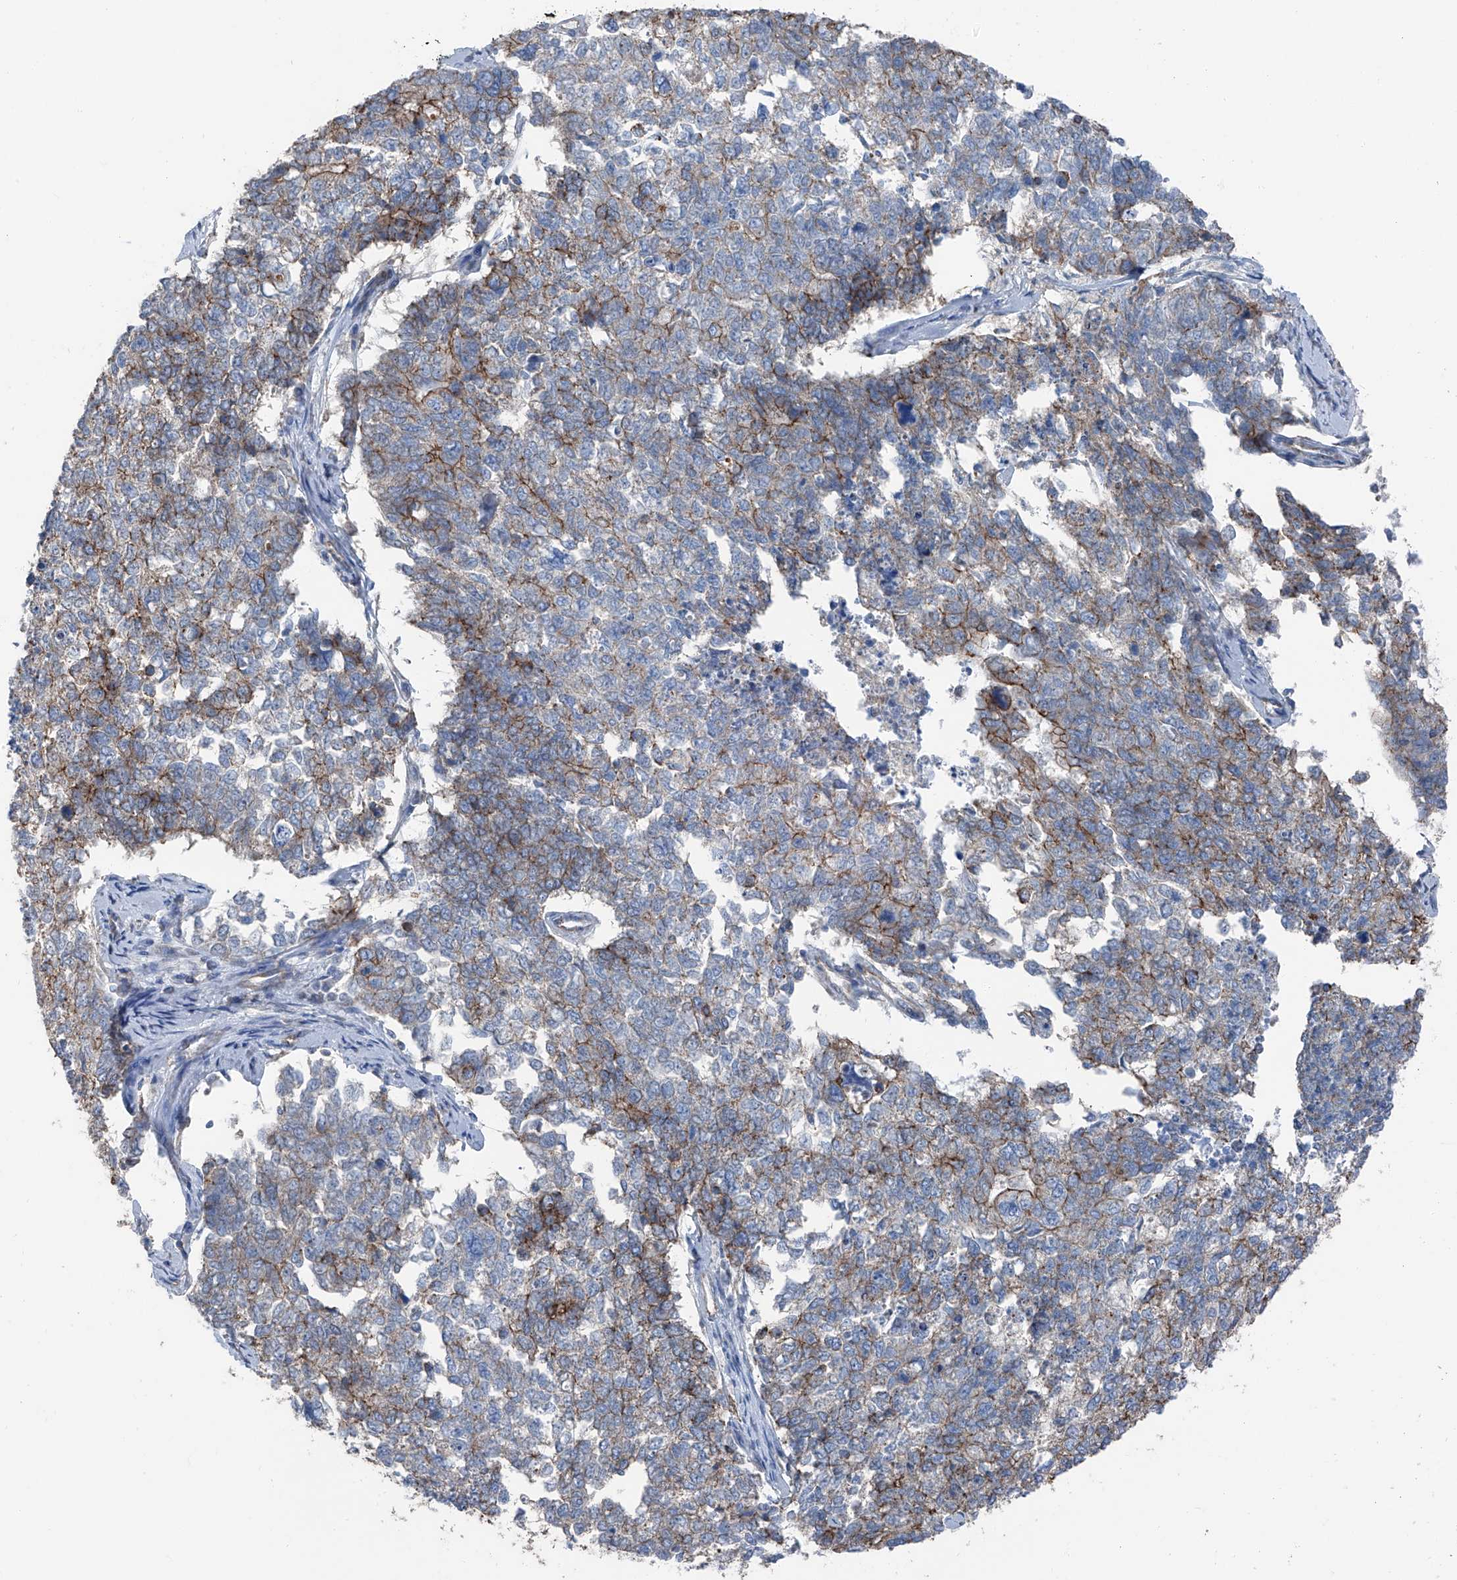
{"staining": {"intensity": "moderate", "quantity": "<25%", "location": "cytoplasmic/membranous"}, "tissue": "cervical cancer", "cell_type": "Tumor cells", "image_type": "cancer", "snomed": [{"axis": "morphology", "description": "Squamous cell carcinoma, NOS"}, {"axis": "topography", "description": "Cervix"}], "caption": "A histopathology image of cervical squamous cell carcinoma stained for a protein shows moderate cytoplasmic/membranous brown staining in tumor cells.", "gene": "GPR142", "patient": {"sex": "female", "age": 63}}